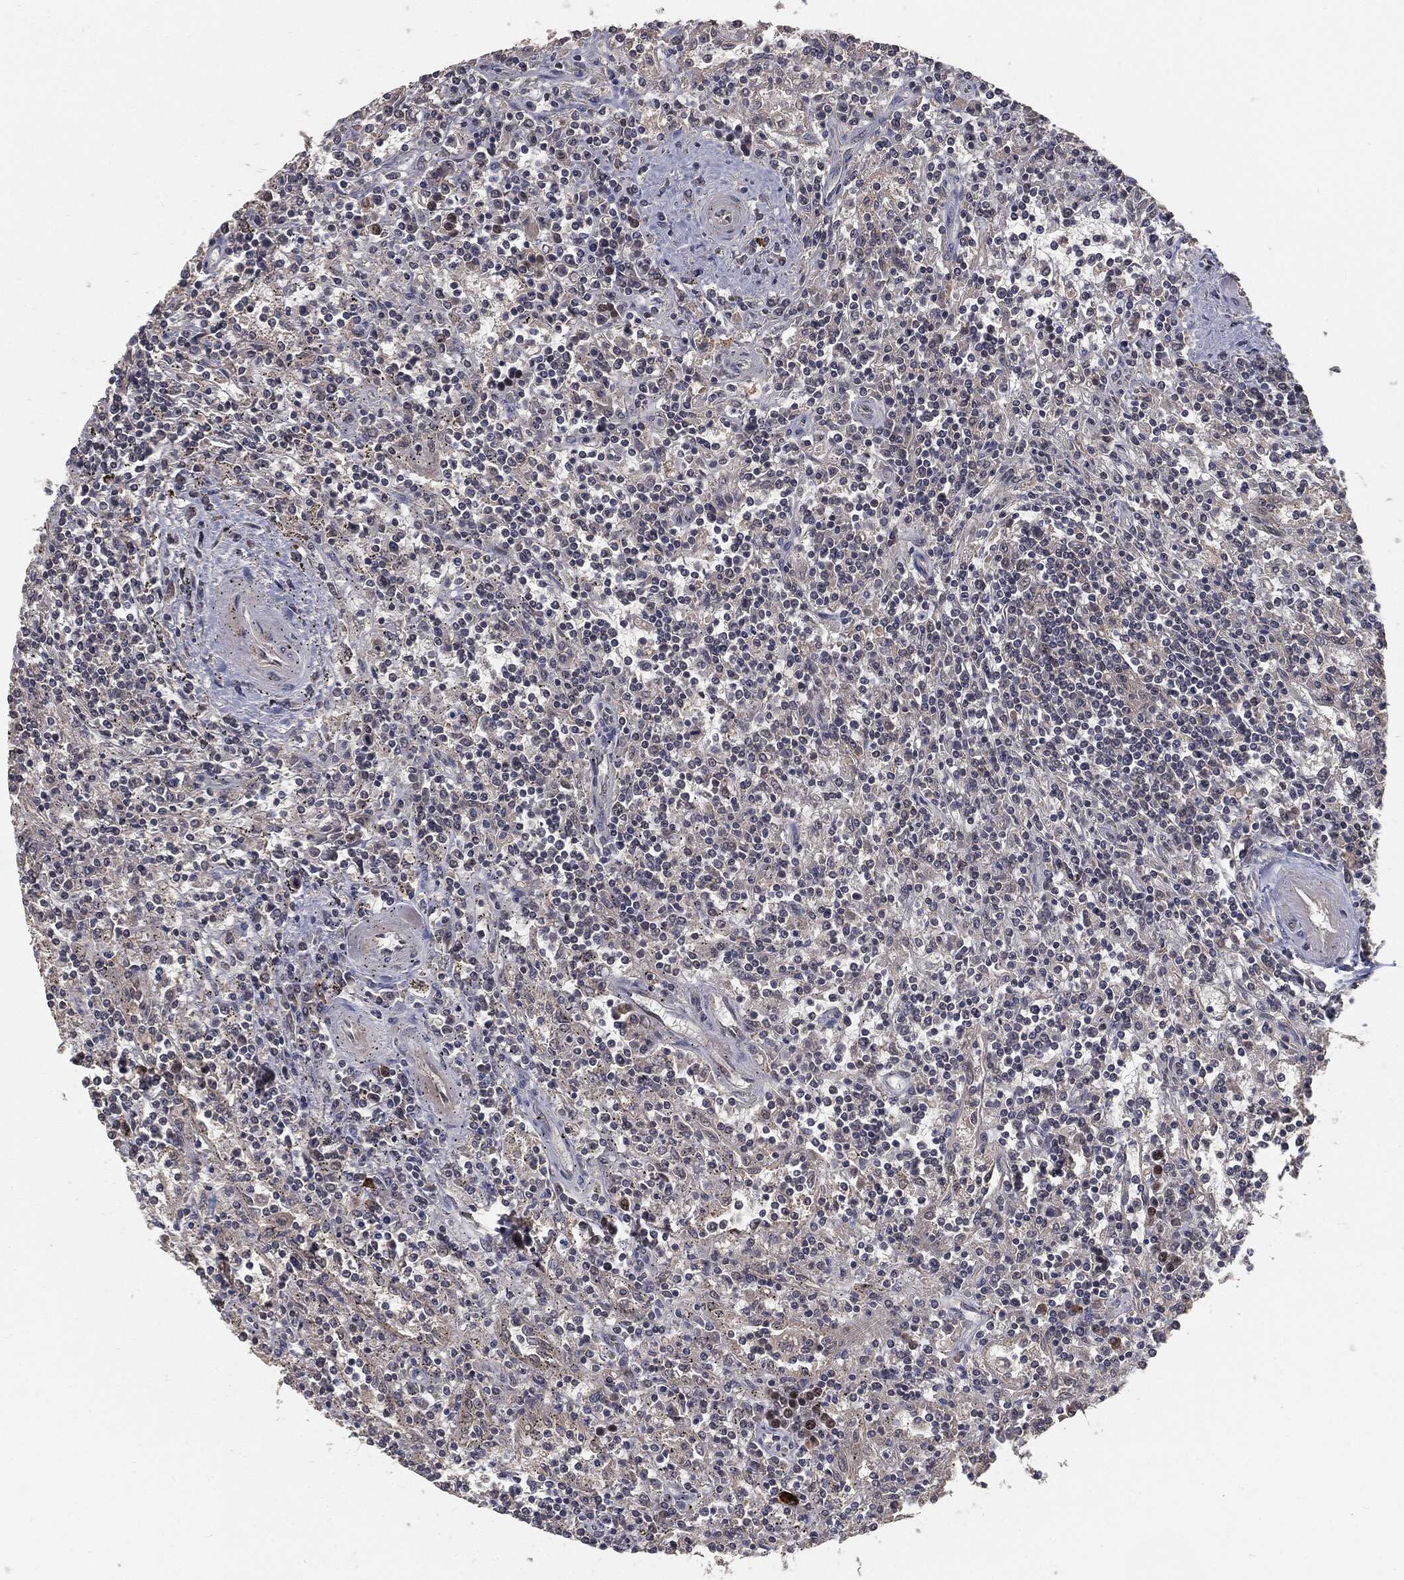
{"staining": {"intensity": "negative", "quantity": "none", "location": "none"}, "tissue": "lymphoma", "cell_type": "Tumor cells", "image_type": "cancer", "snomed": [{"axis": "morphology", "description": "Malignant lymphoma, non-Hodgkin's type, Low grade"}, {"axis": "topography", "description": "Spleen"}], "caption": "Immunohistochemistry (IHC) image of neoplastic tissue: lymphoma stained with DAB exhibits no significant protein expression in tumor cells.", "gene": "FBXO7", "patient": {"sex": "male", "age": 62}}